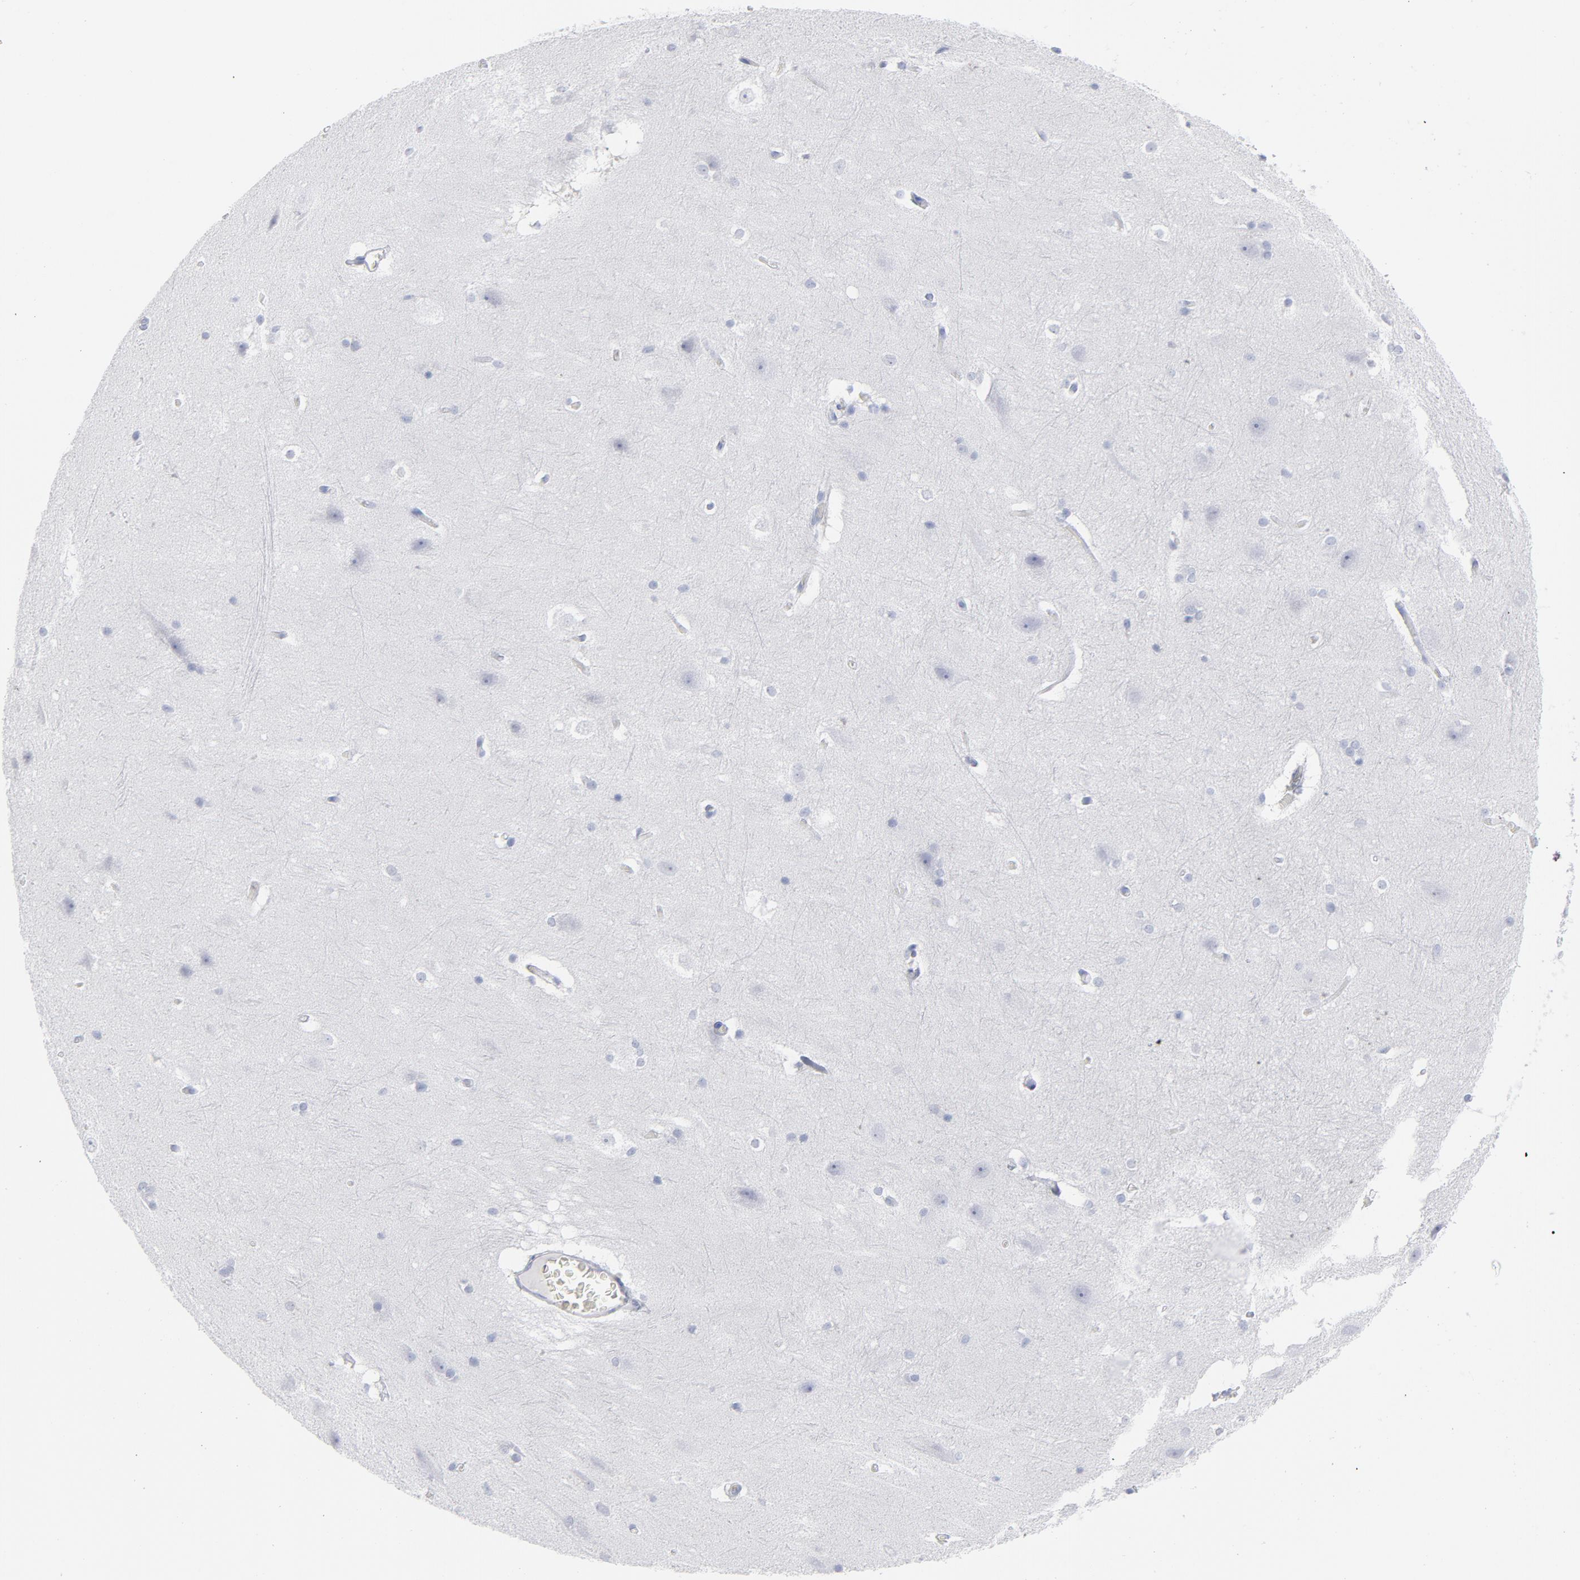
{"staining": {"intensity": "negative", "quantity": "none", "location": "none"}, "tissue": "hippocampus", "cell_type": "Glial cells", "image_type": "normal", "snomed": [{"axis": "morphology", "description": "Normal tissue, NOS"}, {"axis": "topography", "description": "Hippocampus"}], "caption": "Glial cells show no significant protein expression in benign hippocampus. (DAB IHC with hematoxylin counter stain).", "gene": "P2RY8", "patient": {"sex": "female", "age": 19}}